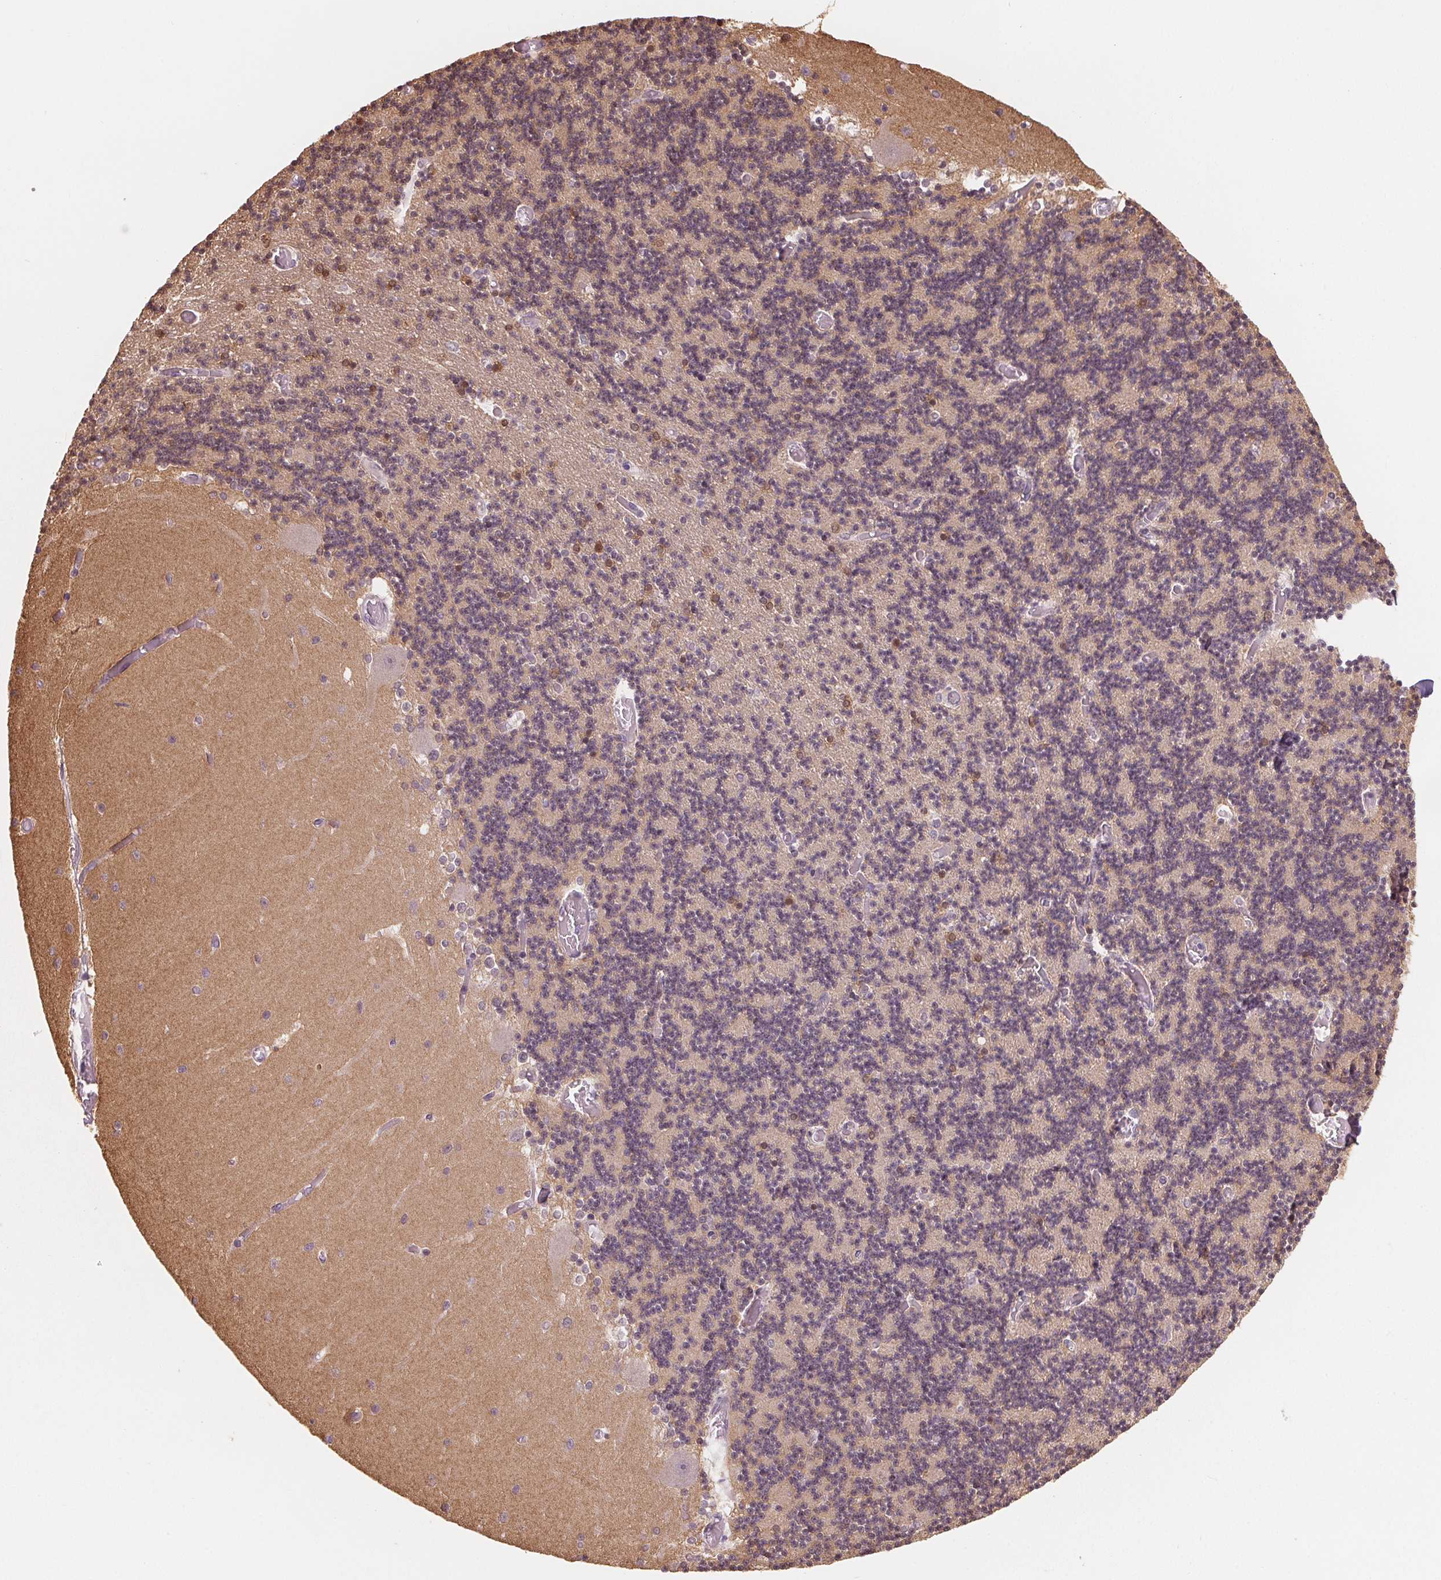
{"staining": {"intensity": "weak", "quantity": "<25%", "location": "cytoplasmic/membranous"}, "tissue": "cerebellum", "cell_type": "Cells in granular layer", "image_type": "normal", "snomed": [{"axis": "morphology", "description": "Normal tissue, NOS"}, {"axis": "topography", "description": "Cerebellum"}], "caption": "Immunohistochemistry (IHC) of unremarkable human cerebellum displays no expression in cells in granular layer. Nuclei are stained in blue.", "gene": "CFC1B", "patient": {"sex": "female", "age": 28}}